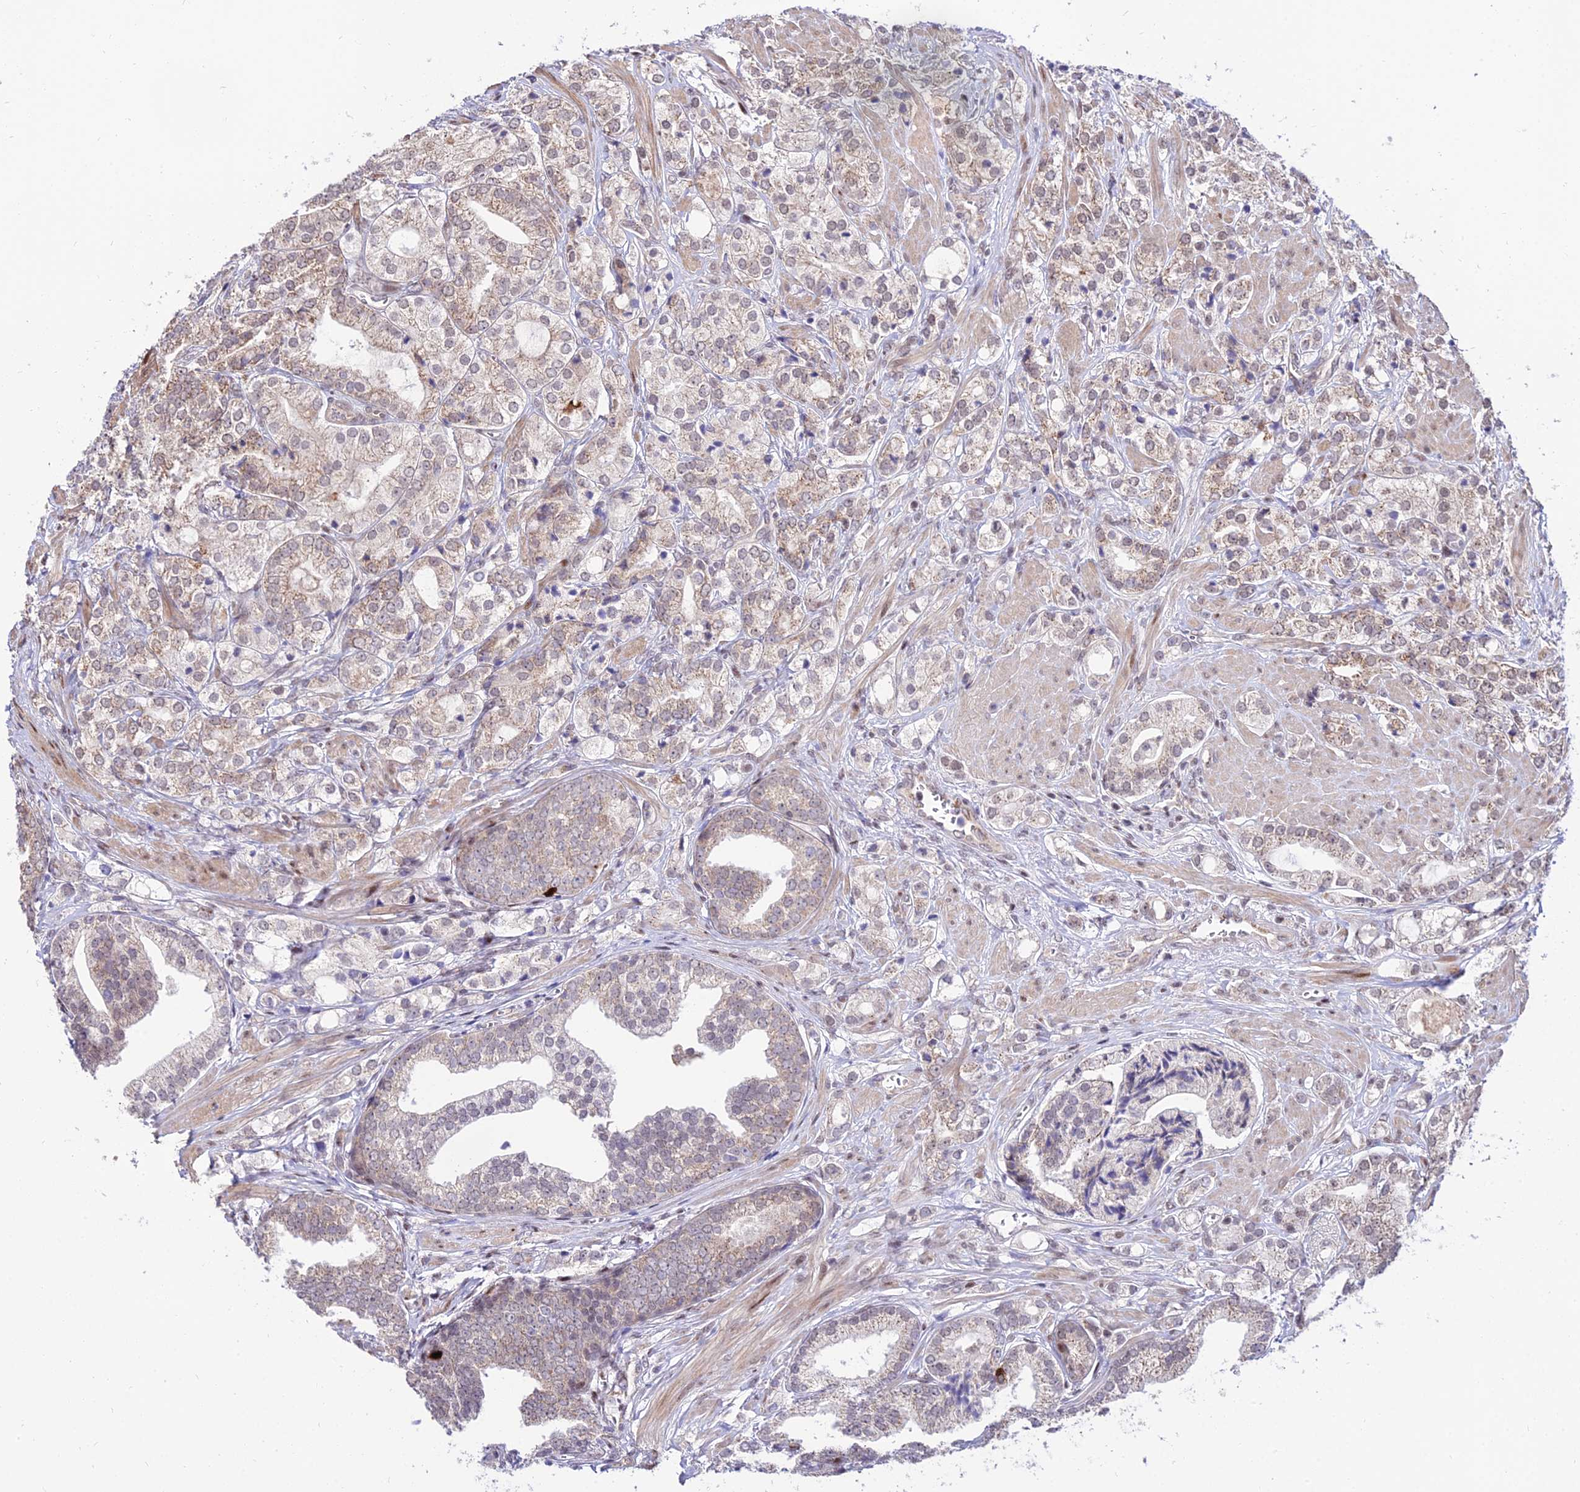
{"staining": {"intensity": "weak", "quantity": "25%-75%", "location": "cytoplasmic/membranous"}, "tissue": "prostate cancer", "cell_type": "Tumor cells", "image_type": "cancer", "snomed": [{"axis": "morphology", "description": "Adenocarcinoma, High grade"}, {"axis": "topography", "description": "Prostate"}], "caption": "Weak cytoplasmic/membranous protein expression is appreciated in approximately 25%-75% of tumor cells in prostate adenocarcinoma (high-grade).", "gene": "CIB3", "patient": {"sex": "male", "age": 50}}